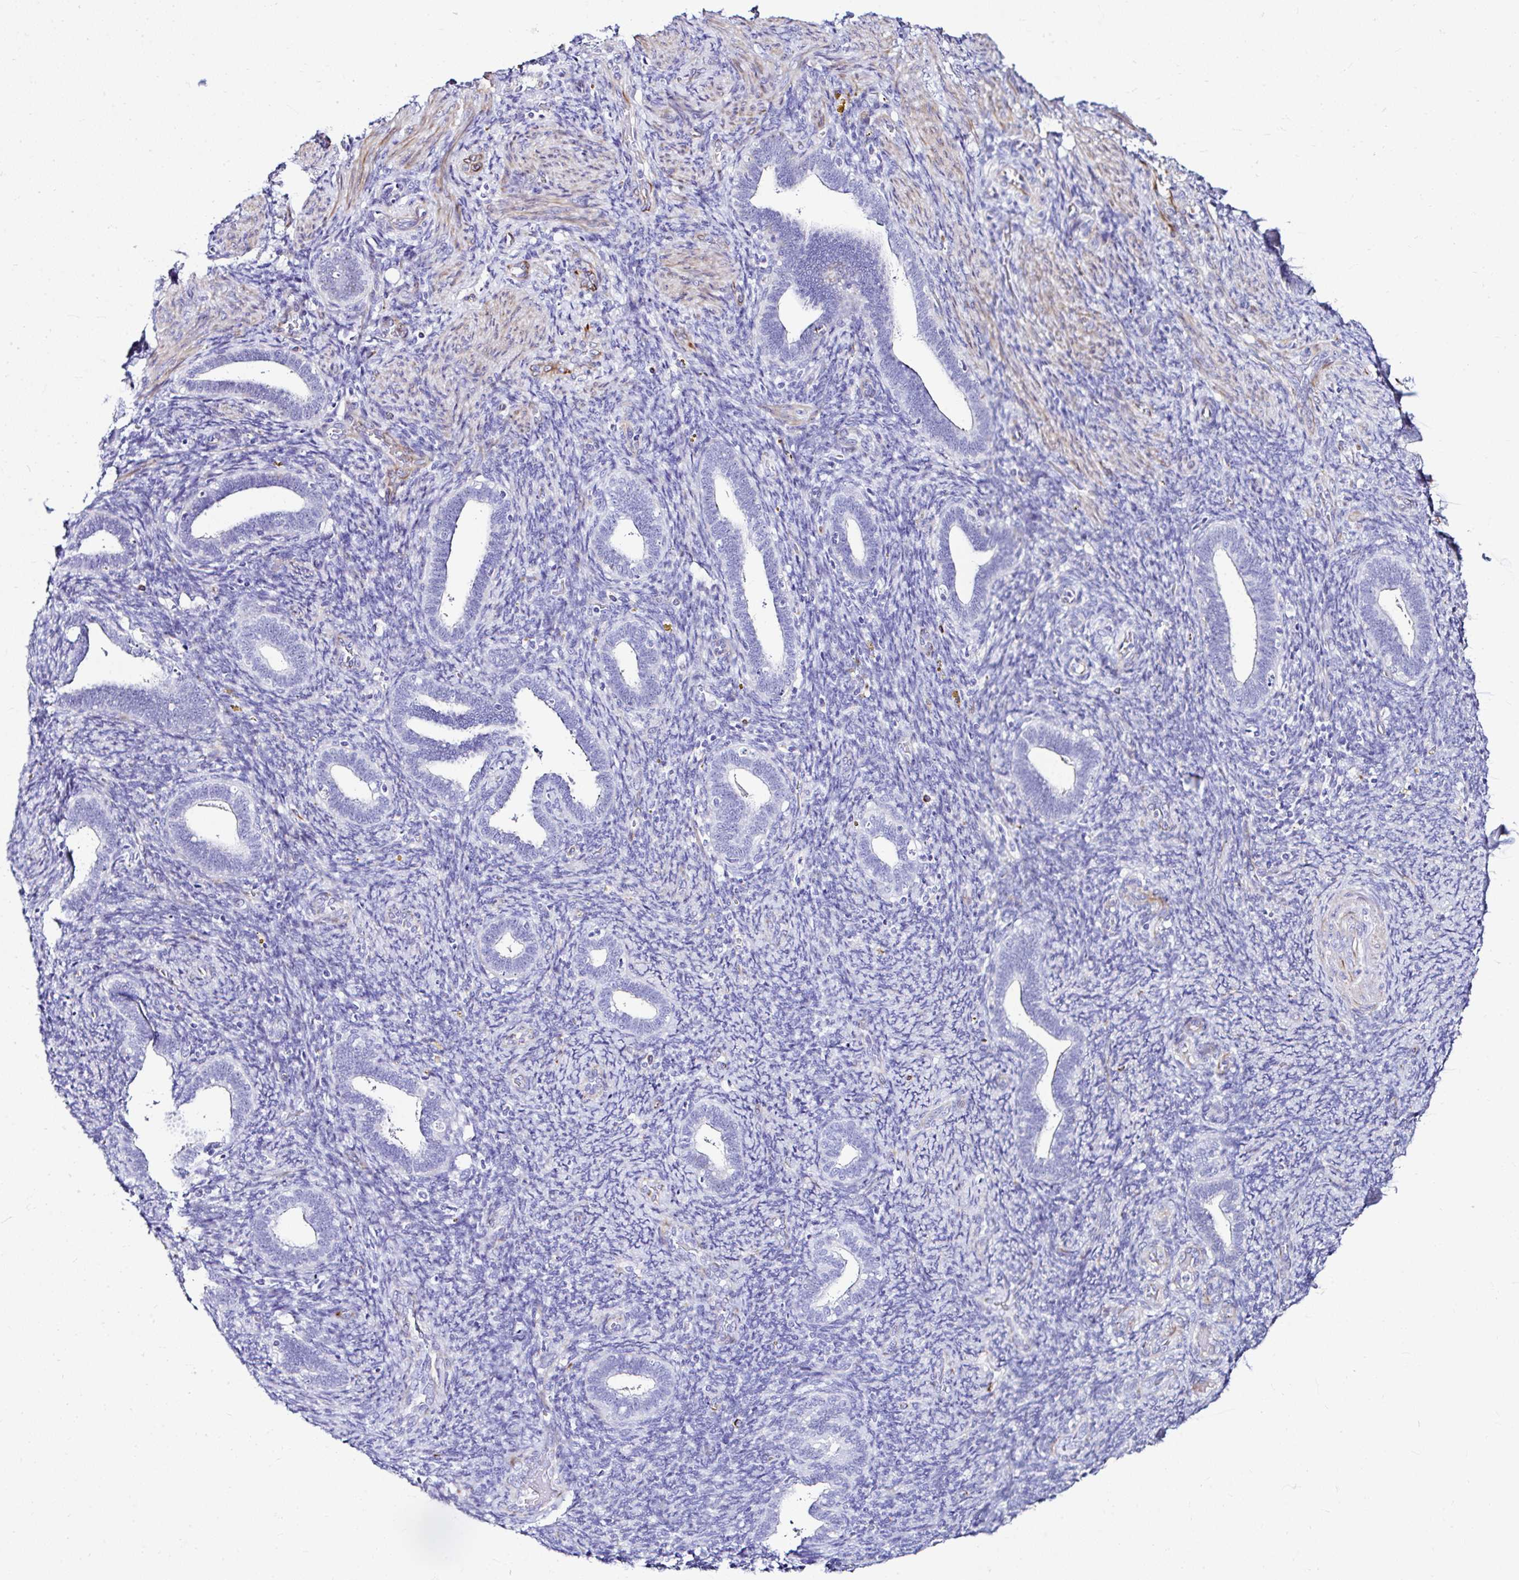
{"staining": {"intensity": "negative", "quantity": "none", "location": "none"}, "tissue": "endometrium", "cell_type": "Cells in endometrial stroma", "image_type": "normal", "snomed": [{"axis": "morphology", "description": "Normal tissue, NOS"}, {"axis": "topography", "description": "Endometrium"}], "caption": "IHC histopathology image of benign endometrium: human endometrium stained with DAB (3,3'-diaminobenzidine) demonstrates no significant protein expression in cells in endometrial stroma. Brightfield microscopy of IHC stained with DAB (3,3'-diaminobenzidine) (brown) and hematoxylin (blue), captured at high magnification.", "gene": "DEPDC5", "patient": {"sex": "female", "age": 34}}